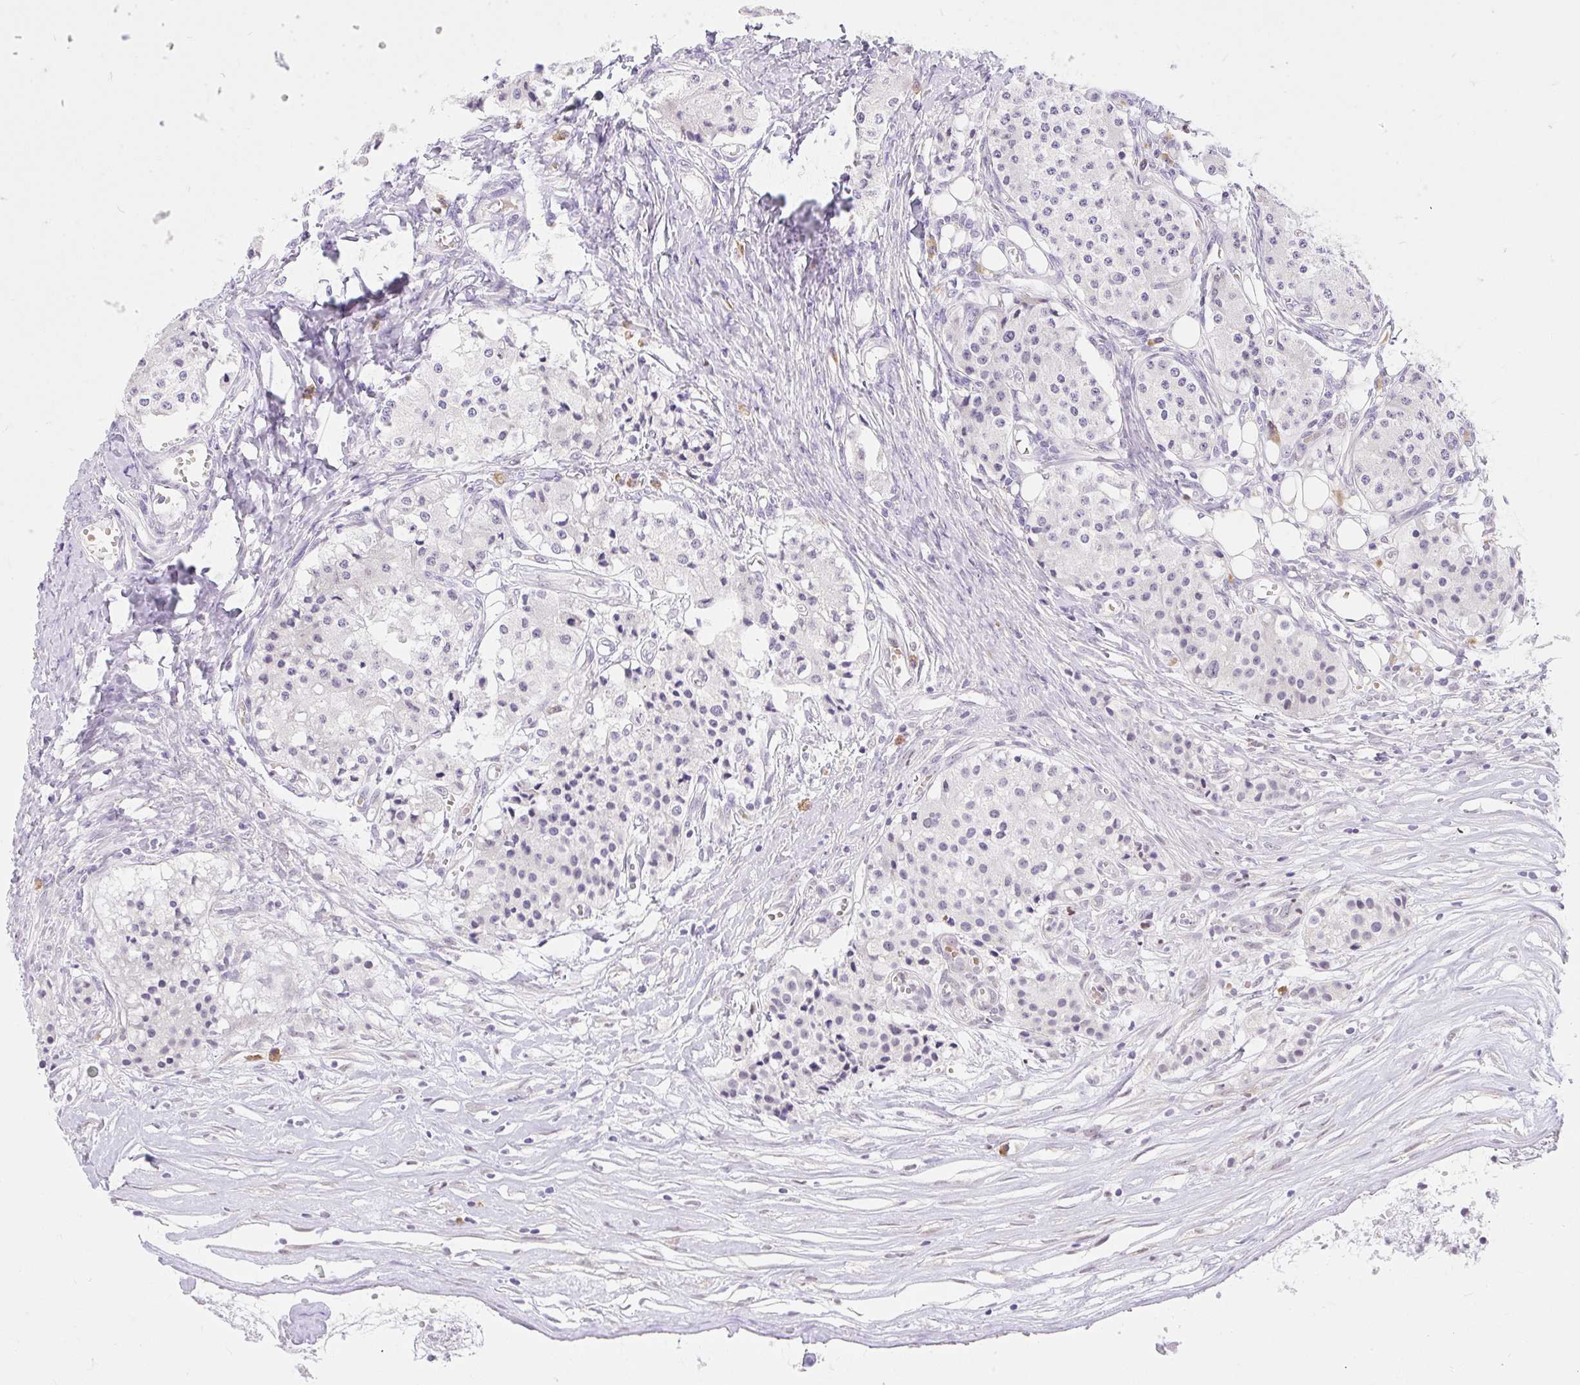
{"staining": {"intensity": "negative", "quantity": "none", "location": "none"}, "tissue": "carcinoid", "cell_type": "Tumor cells", "image_type": "cancer", "snomed": [{"axis": "morphology", "description": "Carcinoid, malignant, NOS"}, {"axis": "topography", "description": "Colon"}], "caption": "The IHC image has no significant positivity in tumor cells of carcinoid (malignant) tissue.", "gene": "SRSF10", "patient": {"sex": "female", "age": 52}}